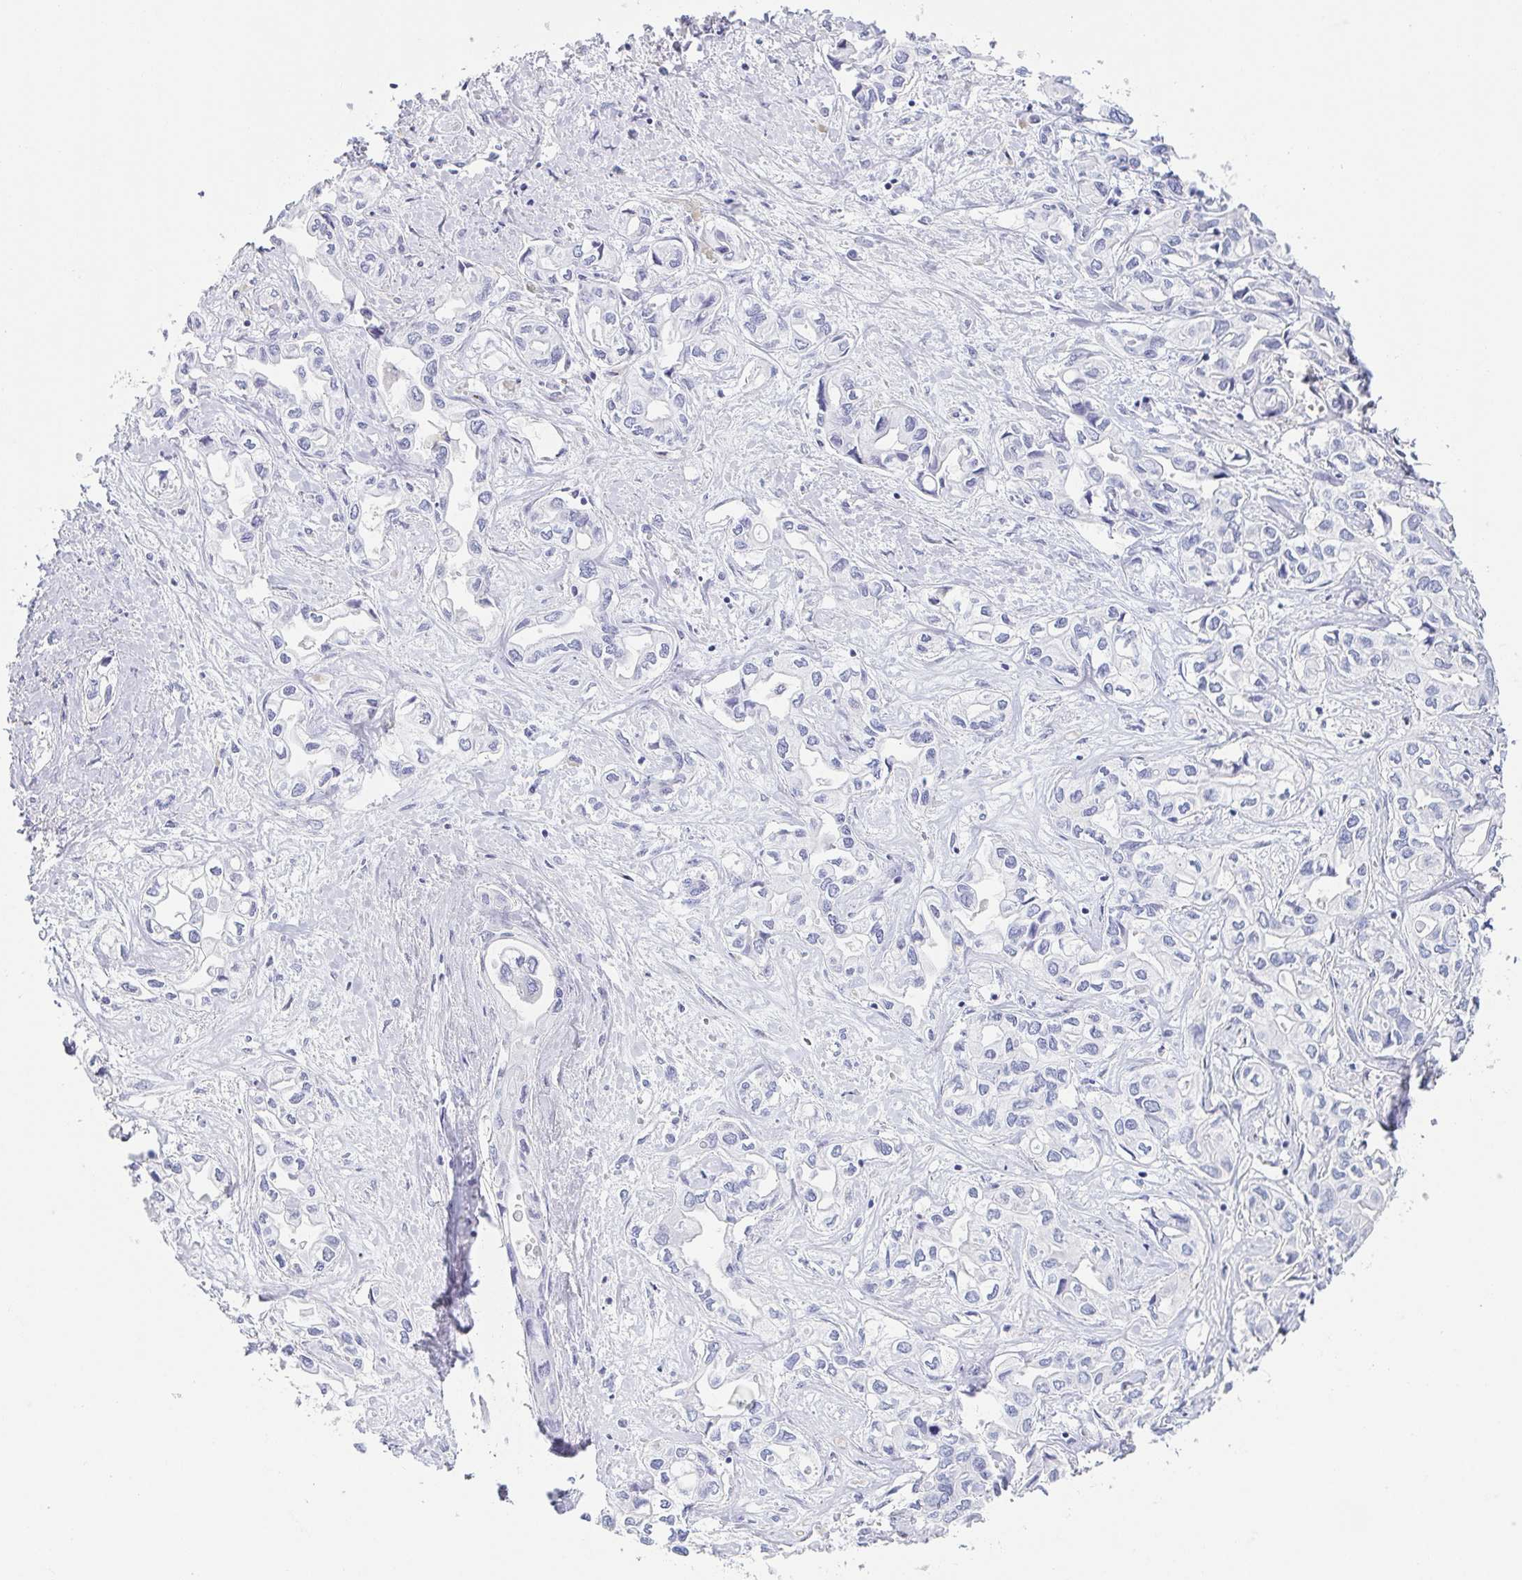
{"staining": {"intensity": "negative", "quantity": "none", "location": "none"}, "tissue": "liver cancer", "cell_type": "Tumor cells", "image_type": "cancer", "snomed": [{"axis": "morphology", "description": "Cholangiocarcinoma"}, {"axis": "topography", "description": "Liver"}], "caption": "The image reveals no significant staining in tumor cells of liver cholangiocarcinoma.", "gene": "ZG16B", "patient": {"sex": "female", "age": 64}}